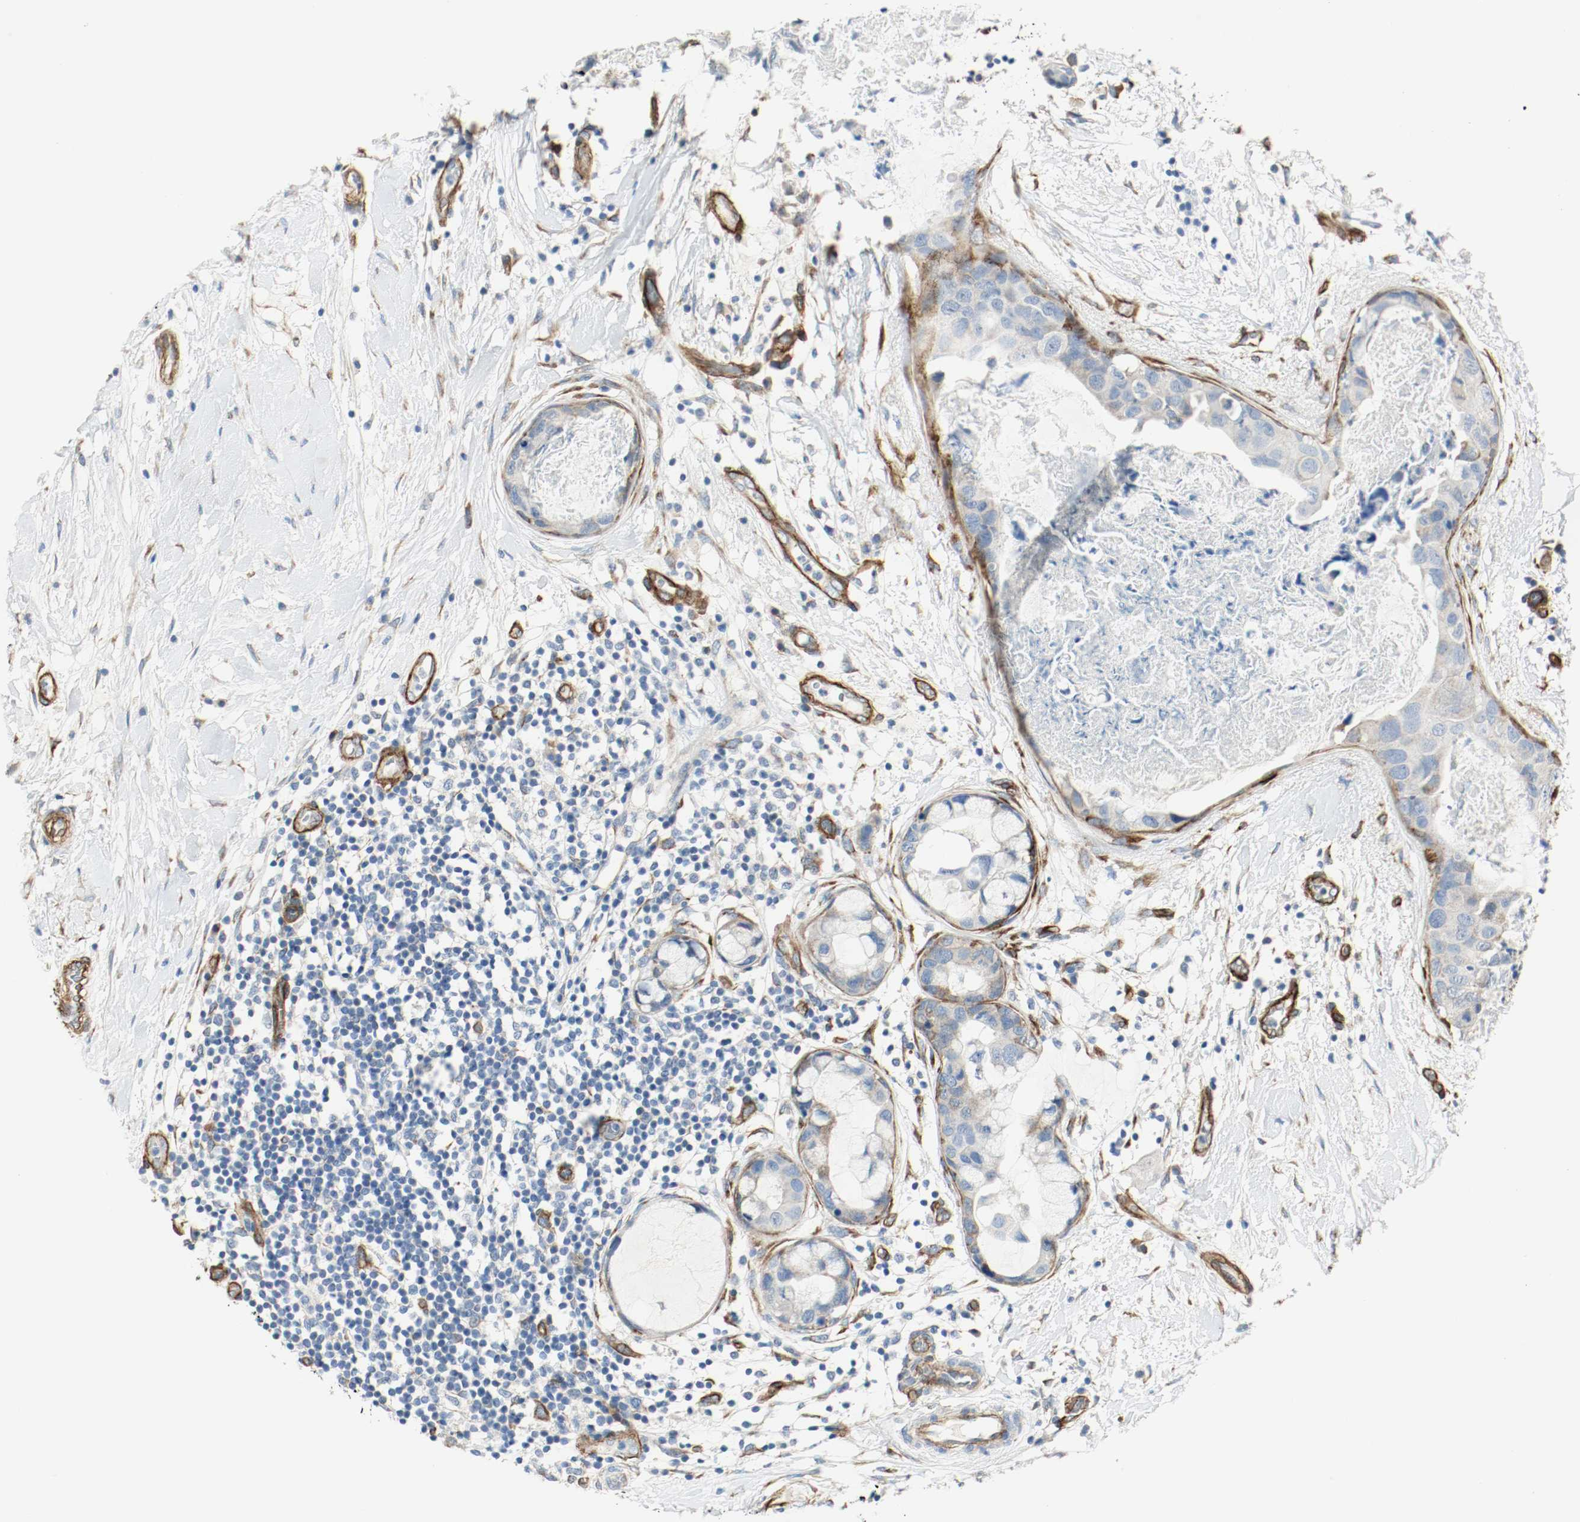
{"staining": {"intensity": "negative", "quantity": "none", "location": "none"}, "tissue": "breast cancer", "cell_type": "Tumor cells", "image_type": "cancer", "snomed": [{"axis": "morphology", "description": "Duct carcinoma"}, {"axis": "topography", "description": "Breast"}], "caption": "Tumor cells show no significant protein expression in breast cancer (invasive ductal carcinoma).", "gene": "LAMB1", "patient": {"sex": "female", "age": 40}}